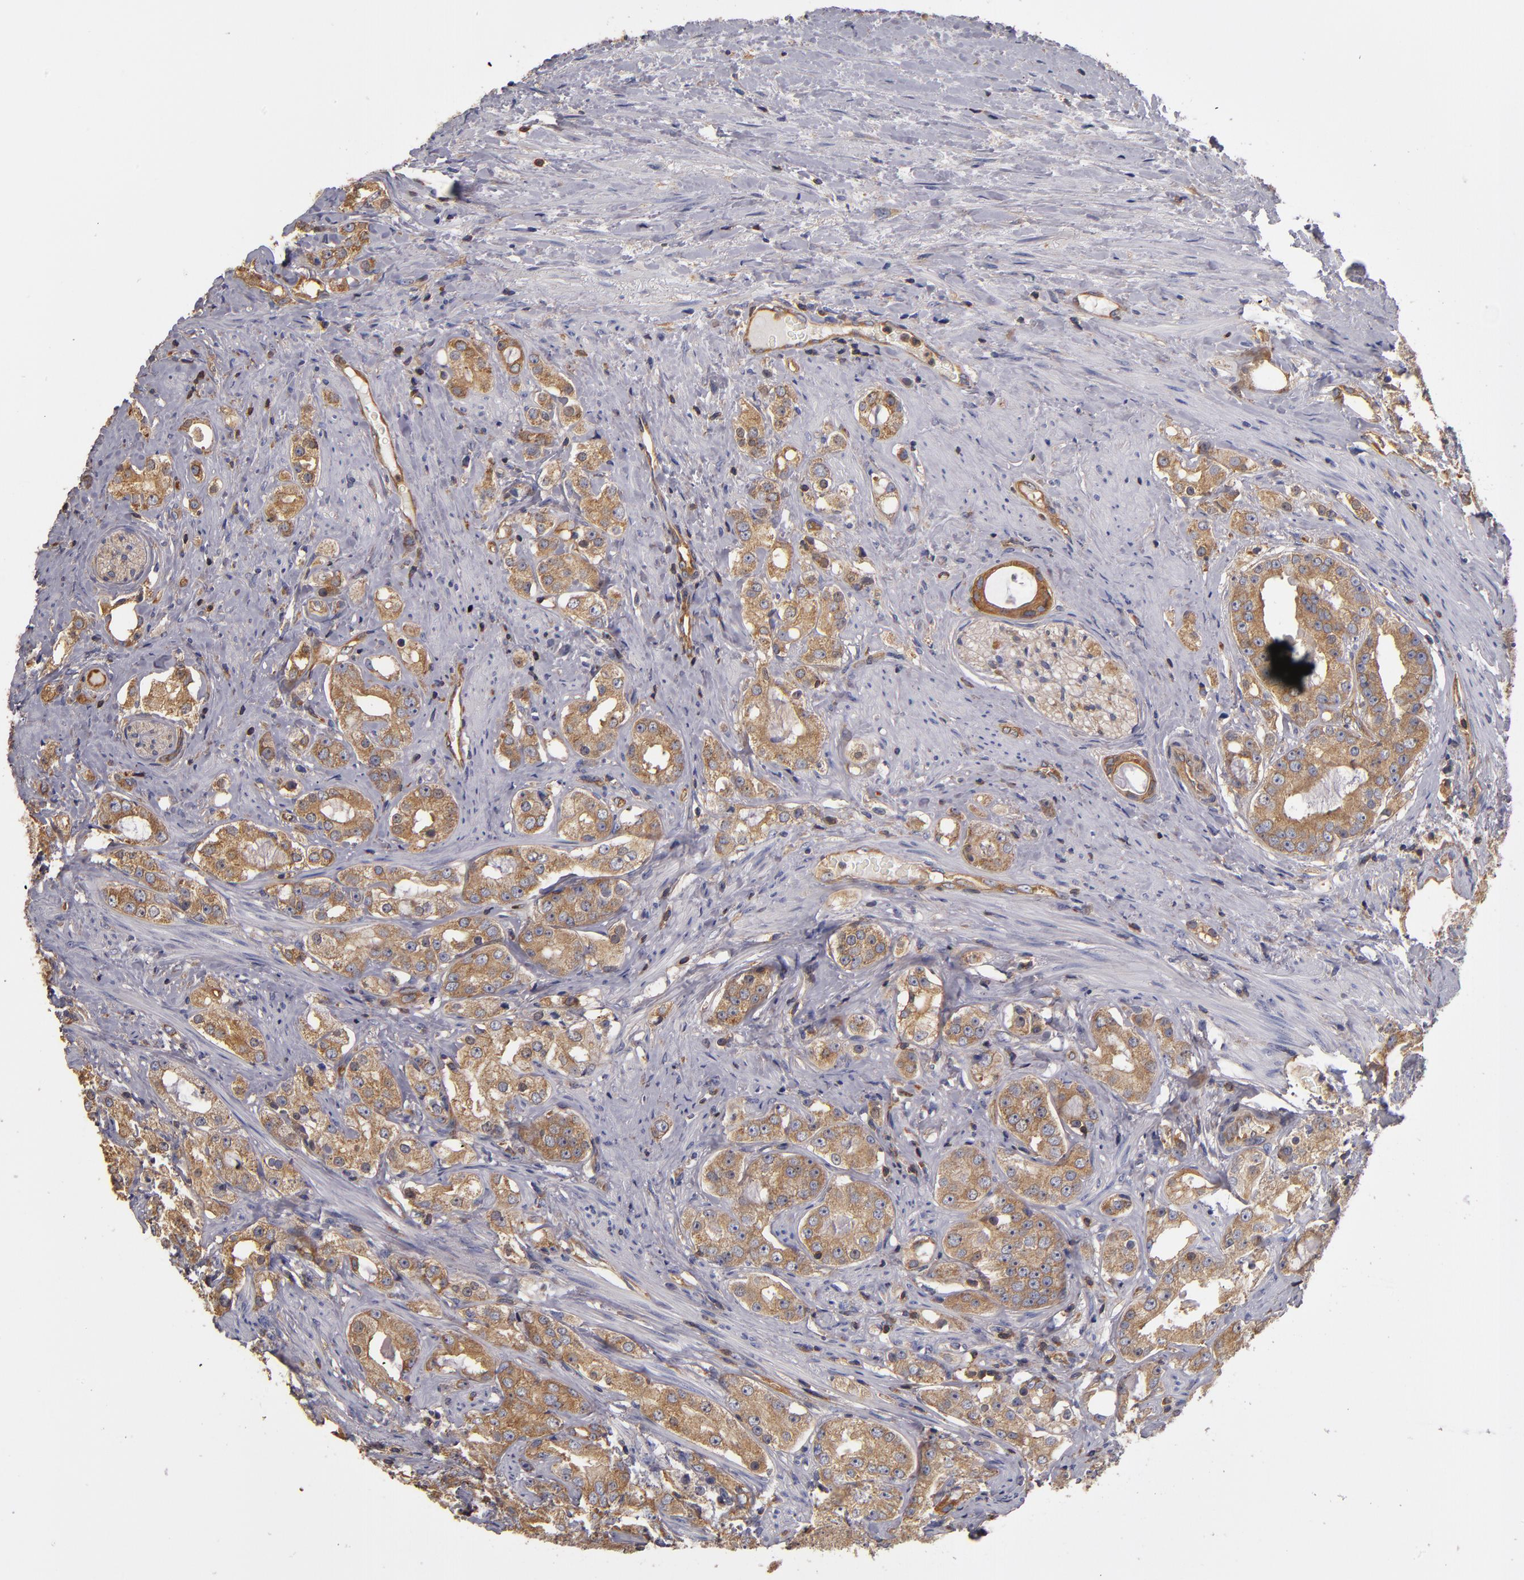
{"staining": {"intensity": "weak", "quantity": ">75%", "location": "cytoplasmic/membranous"}, "tissue": "prostate cancer", "cell_type": "Tumor cells", "image_type": "cancer", "snomed": [{"axis": "morphology", "description": "Adenocarcinoma, High grade"}, {"axis": "topography", "description": "Prostate"}], "caption": "Immunohistochemistry (IHC) image of neoplastic tissue: high-grade adenocarcinoma (prostate) stained using IHC reveals low levels of weak protein expression localized specifically in the cytoplasmic/membranous of tumor cells, appearing as a cytoplasmic/membranous brown color.", "gene": "ESYT2", "patient": {"sex": "male", "age": 68}}